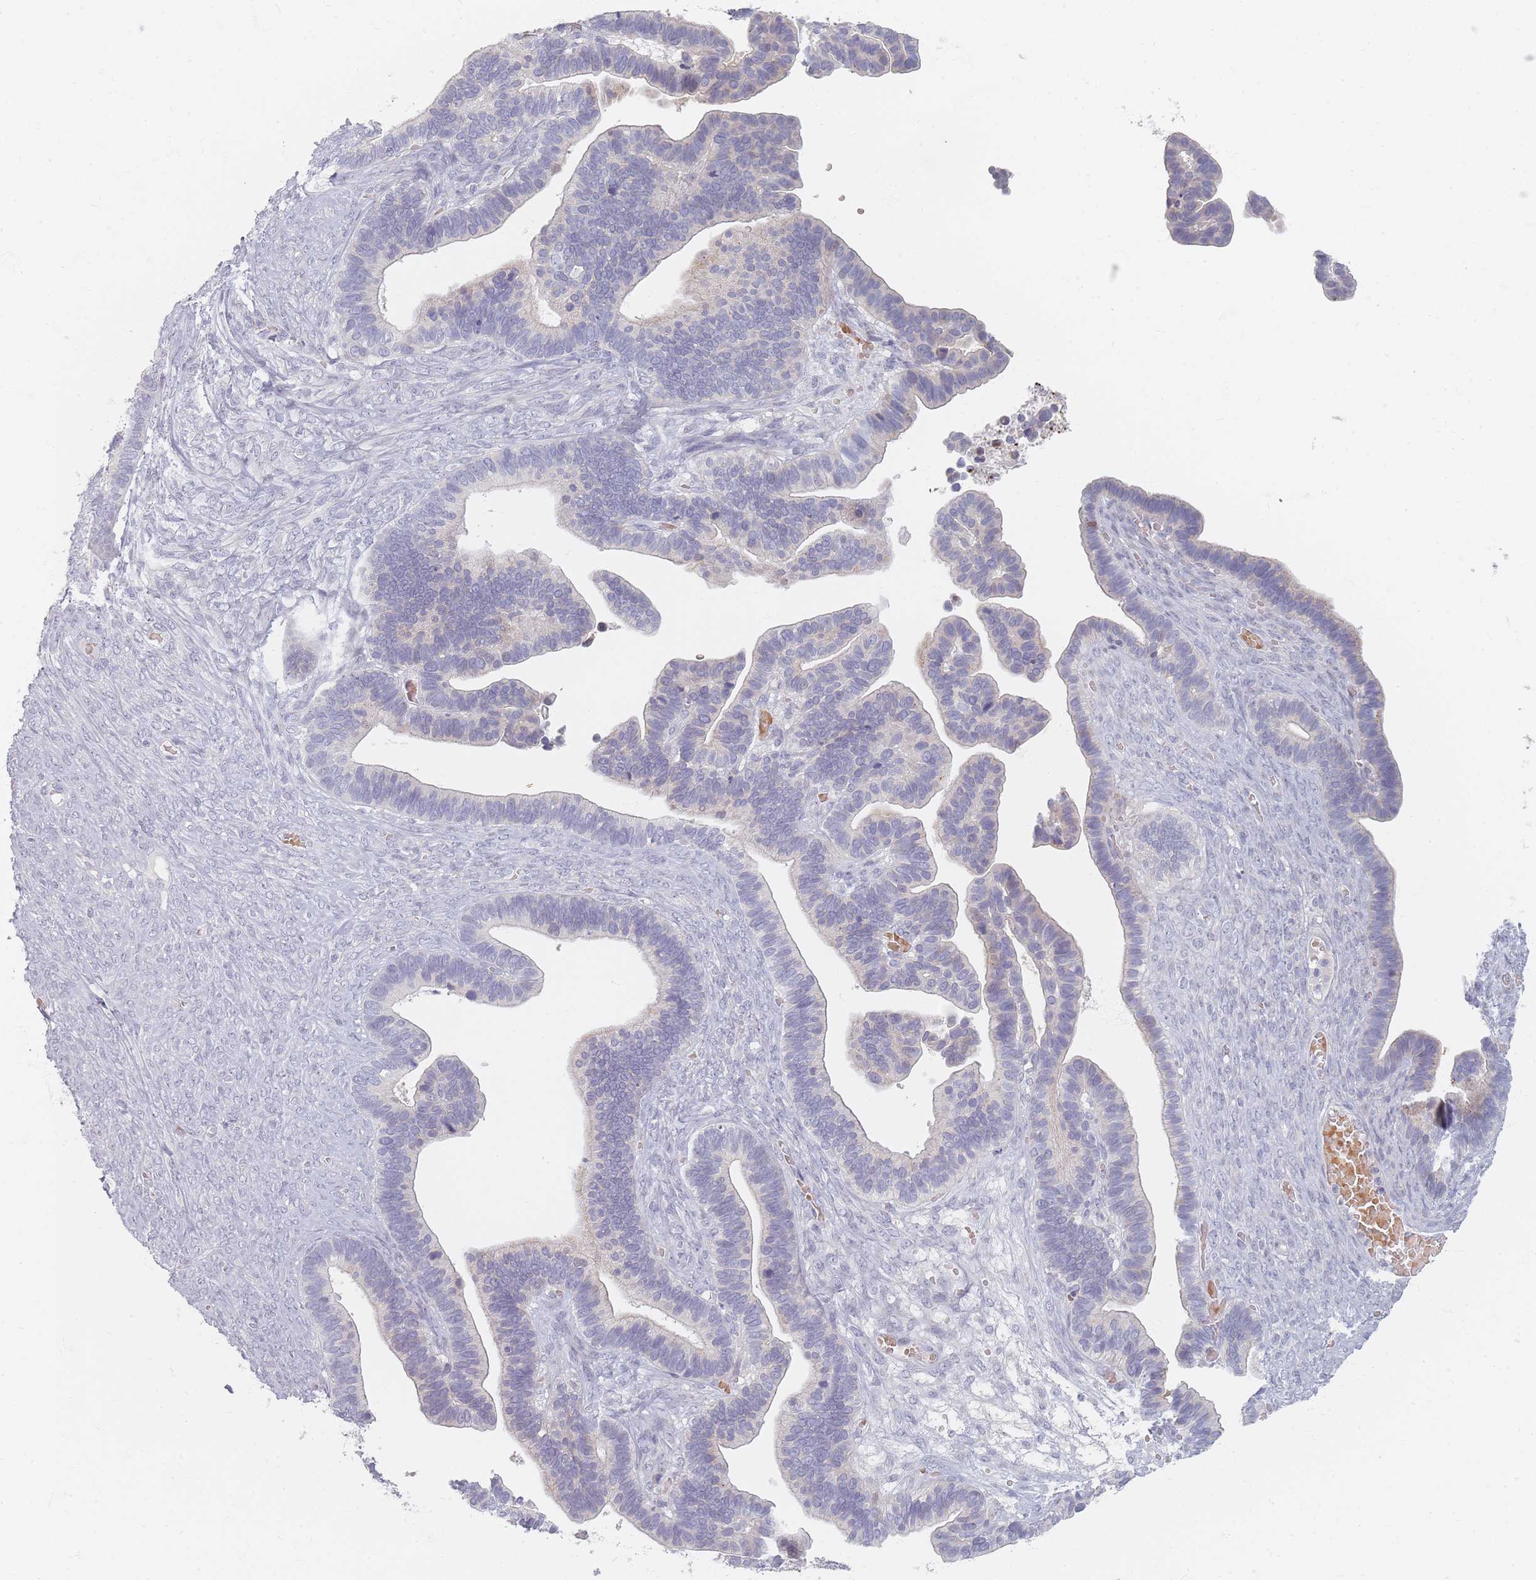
{"staining": {"intensity": "negative", "quantity": "none", "location": "none"}, "tissue": "ovarian cancer", "cell_type": "Tumor cells", "image_type": "cancer", "snomed": [{"axis": "morphology", "description": "Cystadenocarcinoma, serous, NOS"}, {"axis": "topography", "description": "Ovary"}], "caption": "Tumor cells are negative for protein expression in human ovarian cancer (serous cystadenocarcinoma).", "gene": "TMOD1", "patient": {"sex": "female", "age": 56}}